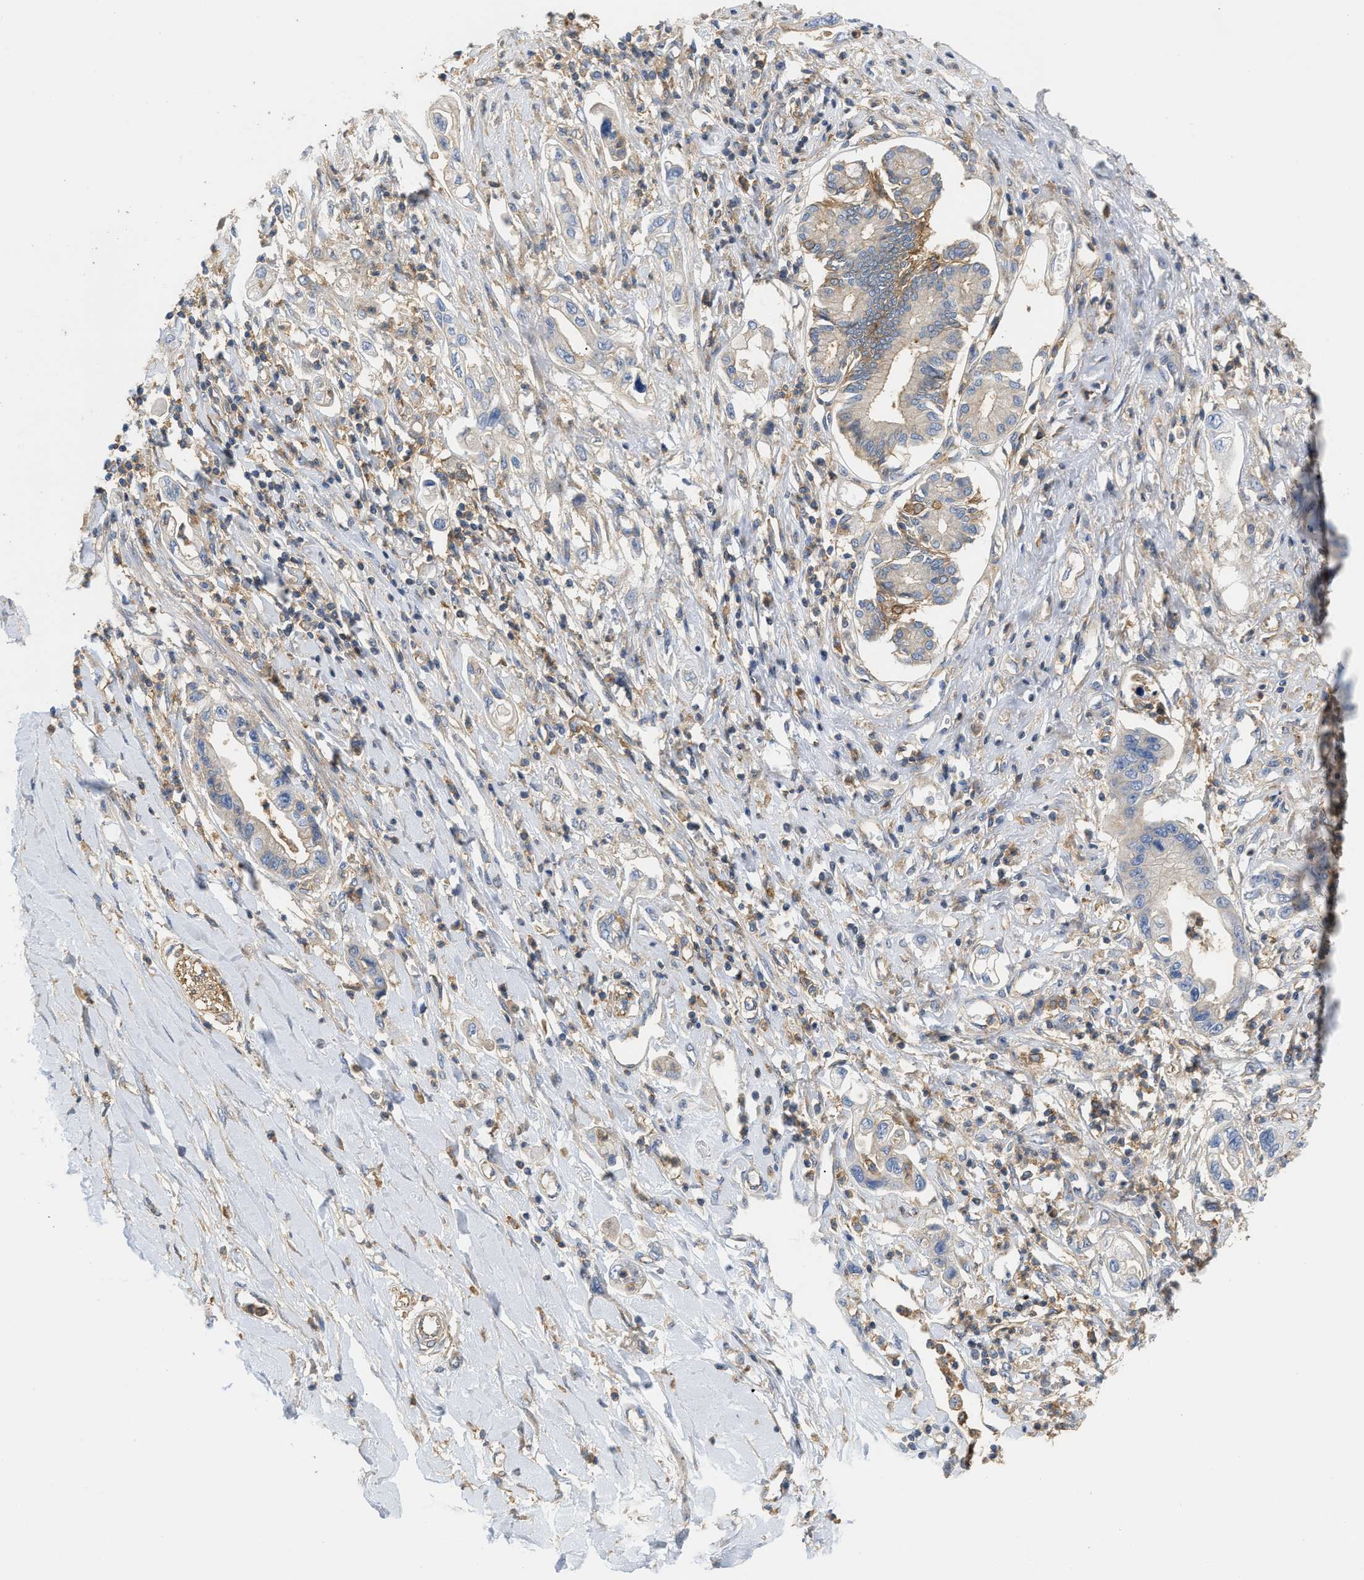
{"staining": {"intensity": "moderate", "quantity": "<25%", "location": "cytoplasmic/membranous"}, "tissue": "pancreatic cancer", "cell_type": "Tumor cells", "image_type": "cancer", "snomed": [{"axis": "morphology", "description": "Adenocarcinoma, NOS"}, {"axis": "topography", "description": "Pancreas"}], "caption": "Pancreatic adenocarcinoma stained with immunohistochemistry shows moderate cytoplasmic/membranous expression in approximately <25% of tumor cells.", "gene": "GNB4", "patient": {"sex": "male", "age": 56}}